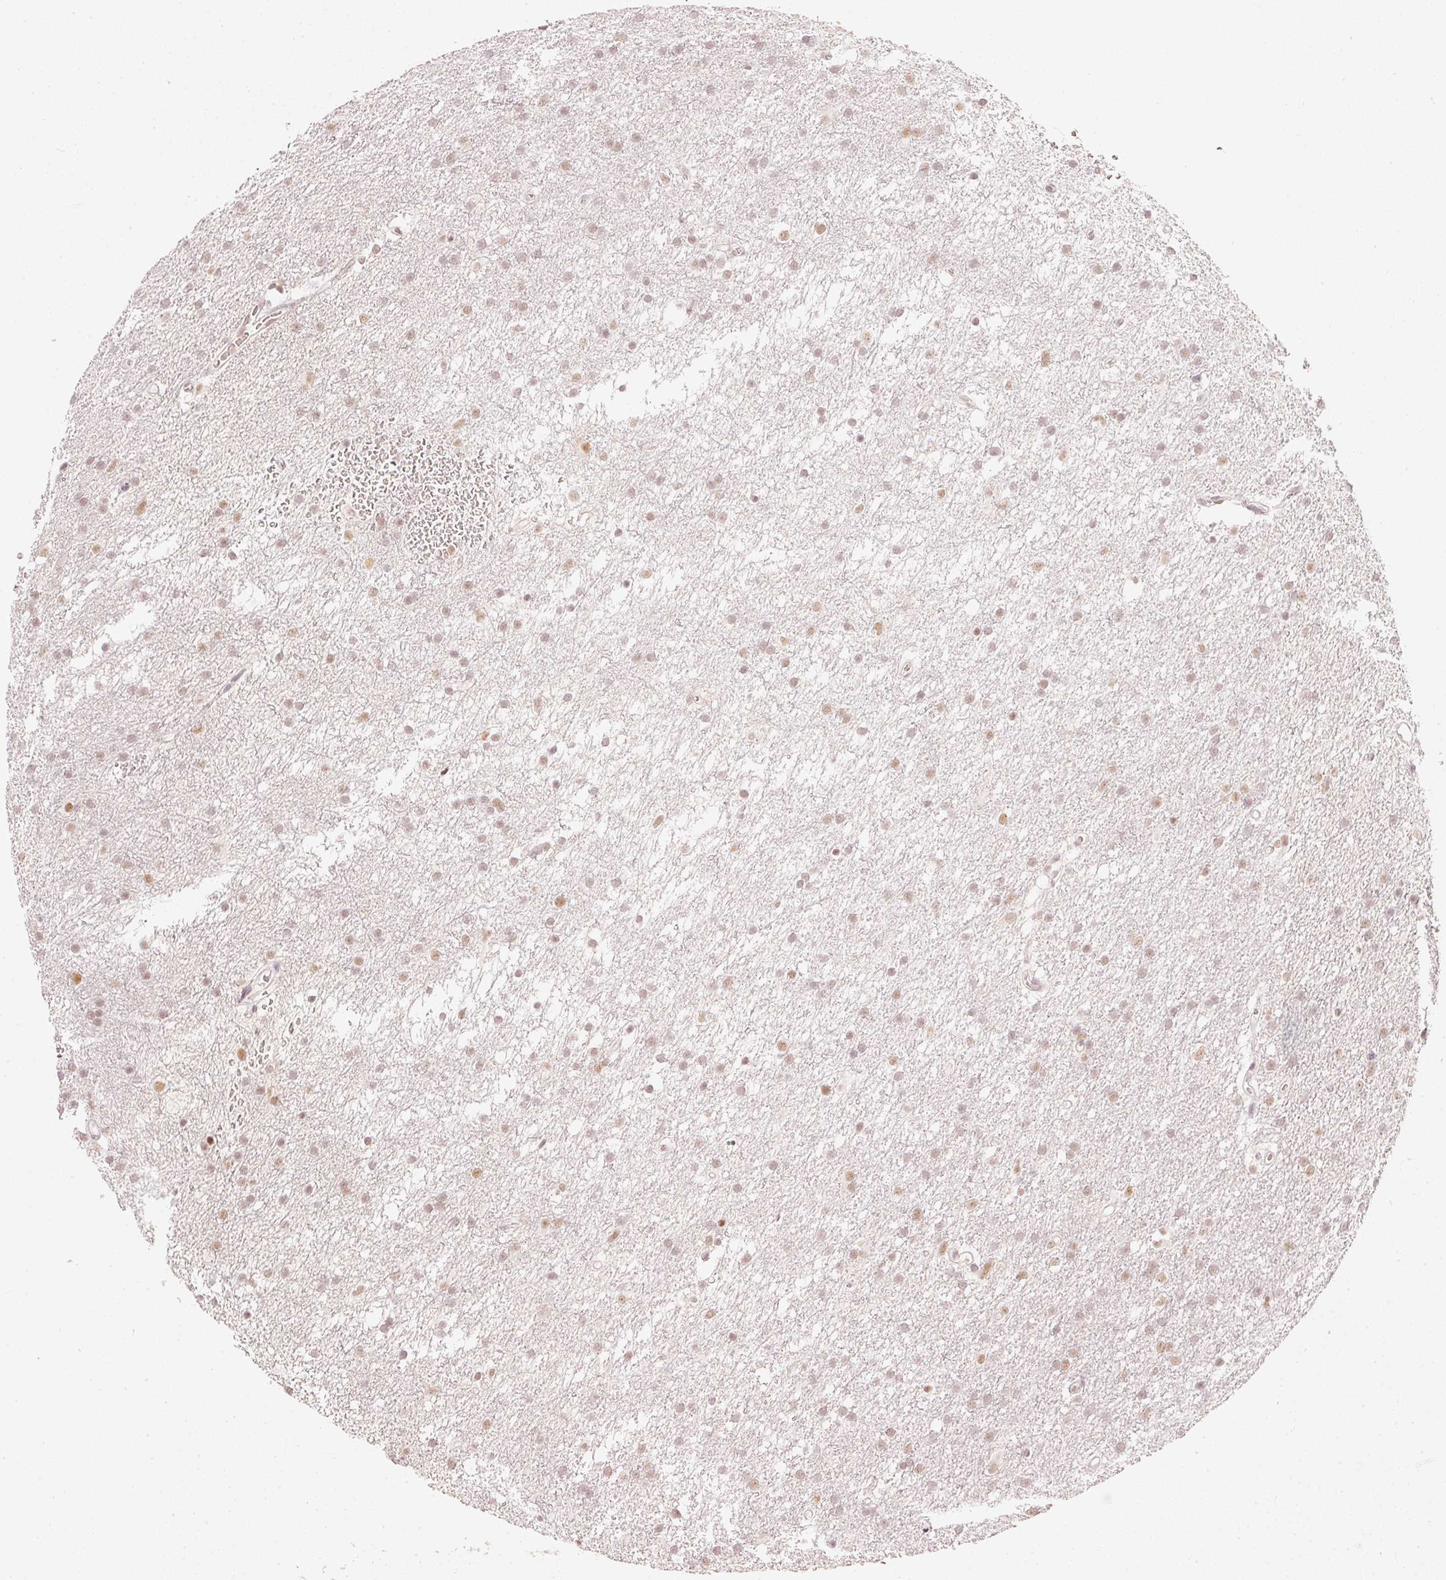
{"staining": {"intensity": "weak", "quantity": ">75%", "location": "nuclear"}, "tissue": "glioma", "cell_type": "Tumor cells", "image_type": "cancer", "snomed": [{"axis": "morphology", "description": "Glioma, malignant, High grade"}, {"axis": "topography", "description": "Cerebral cortex"}], "caption": "Human malignant glioma (high-grade) stained for a protein (brown) demonstrates weak nuclear positive expression in about >75% of tumor cells.", "gene": "PPP1R10", "patient": {"sex": "female", "age": 36}}